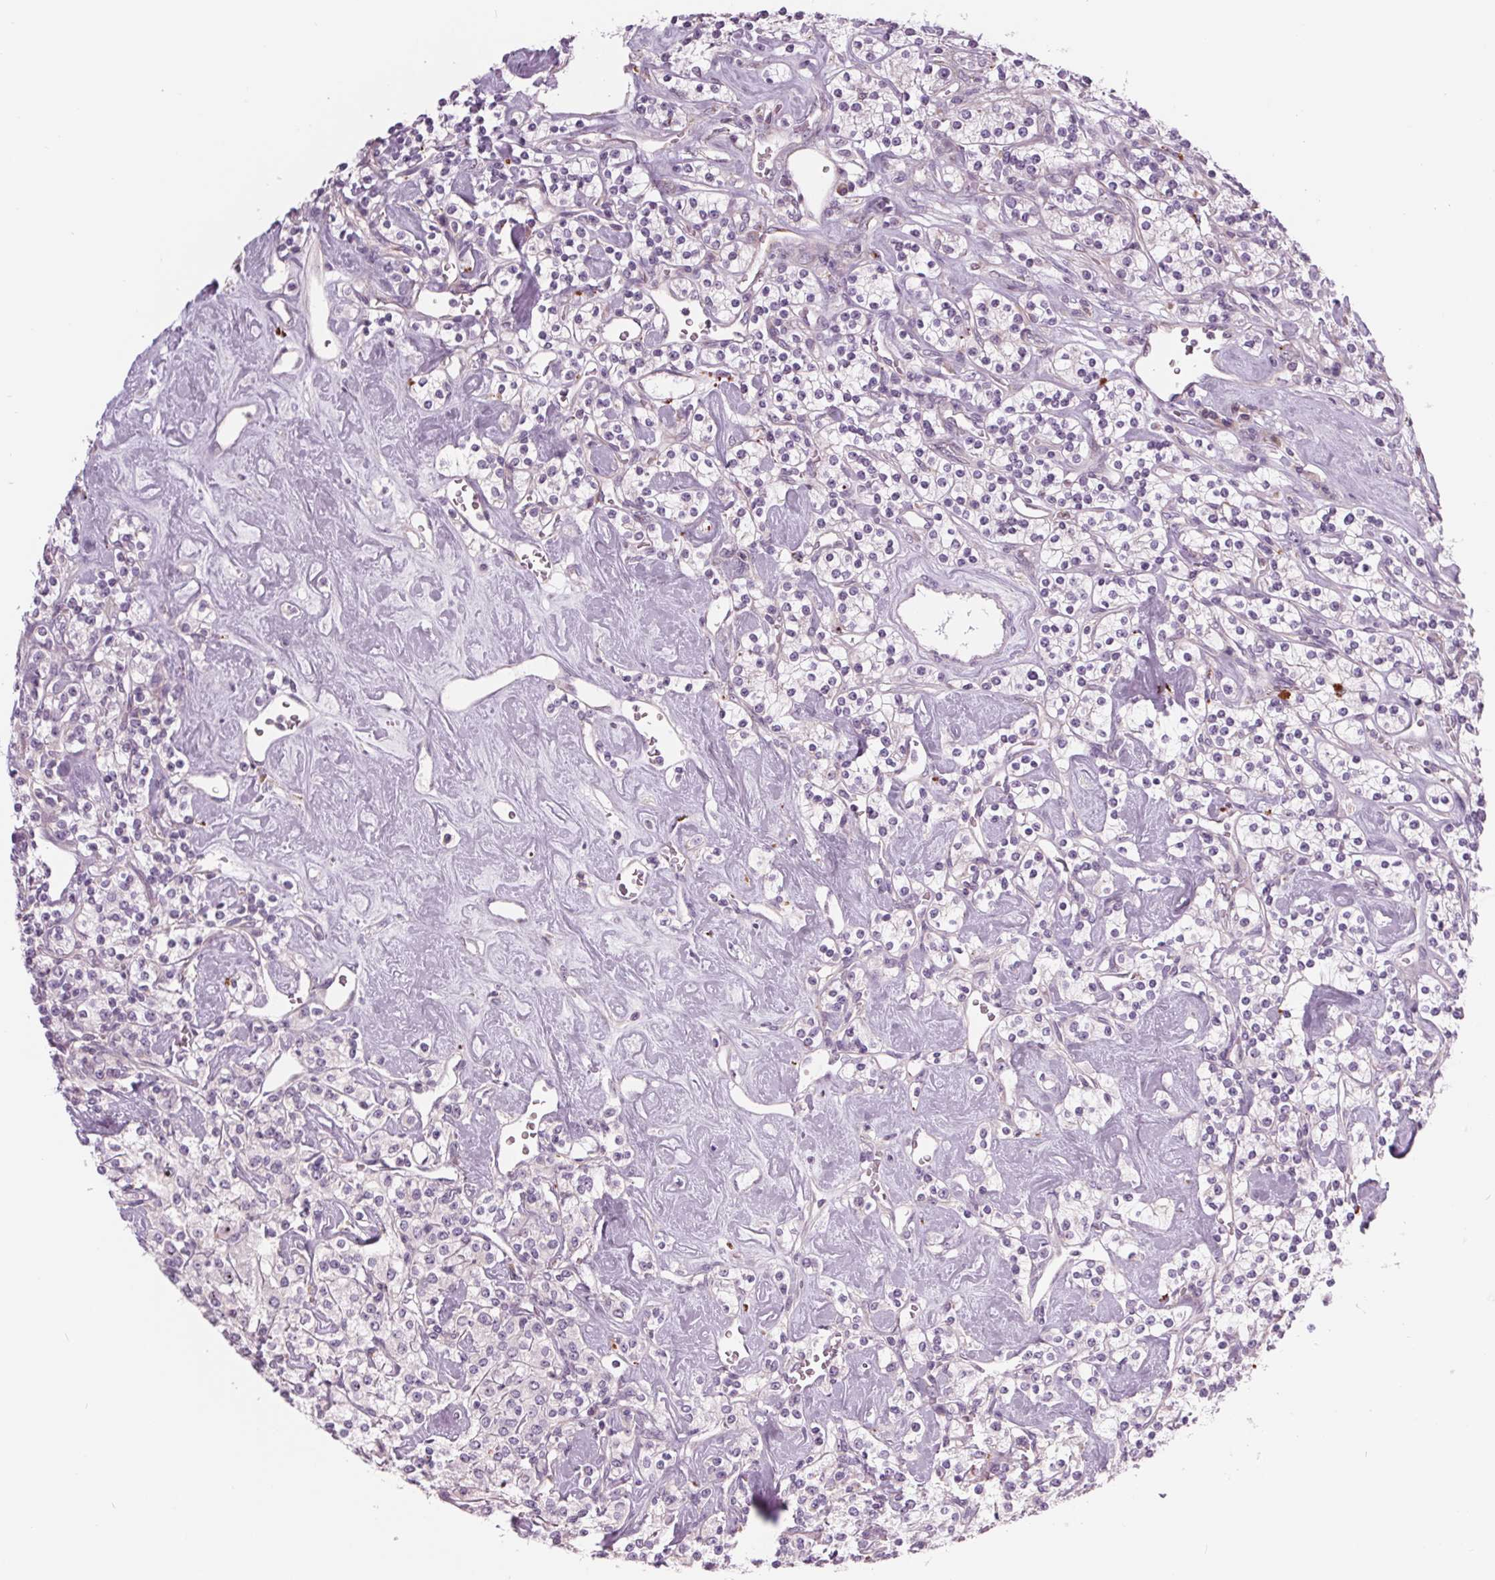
{"staining": {"intensity": "negative", "quantity": "none", "location": "none"}, "tissue": "renal cancer", "cell_type": "Tumor cells", "image_type": "cancer", "snomed": [{"axis": "morphology", "description": "Adenocarcinoma, NOS"}, {"axis": "topography", "description": "Kidney"}], "caption": "DAB (3,3'-diaminobenzidine) immunohistochemical staining of human adenocarcinoma (renal) reveals no significant staining in tumor cells.", "gene": "SAMD5", "patient": {"sex": "male", "age": 77}}